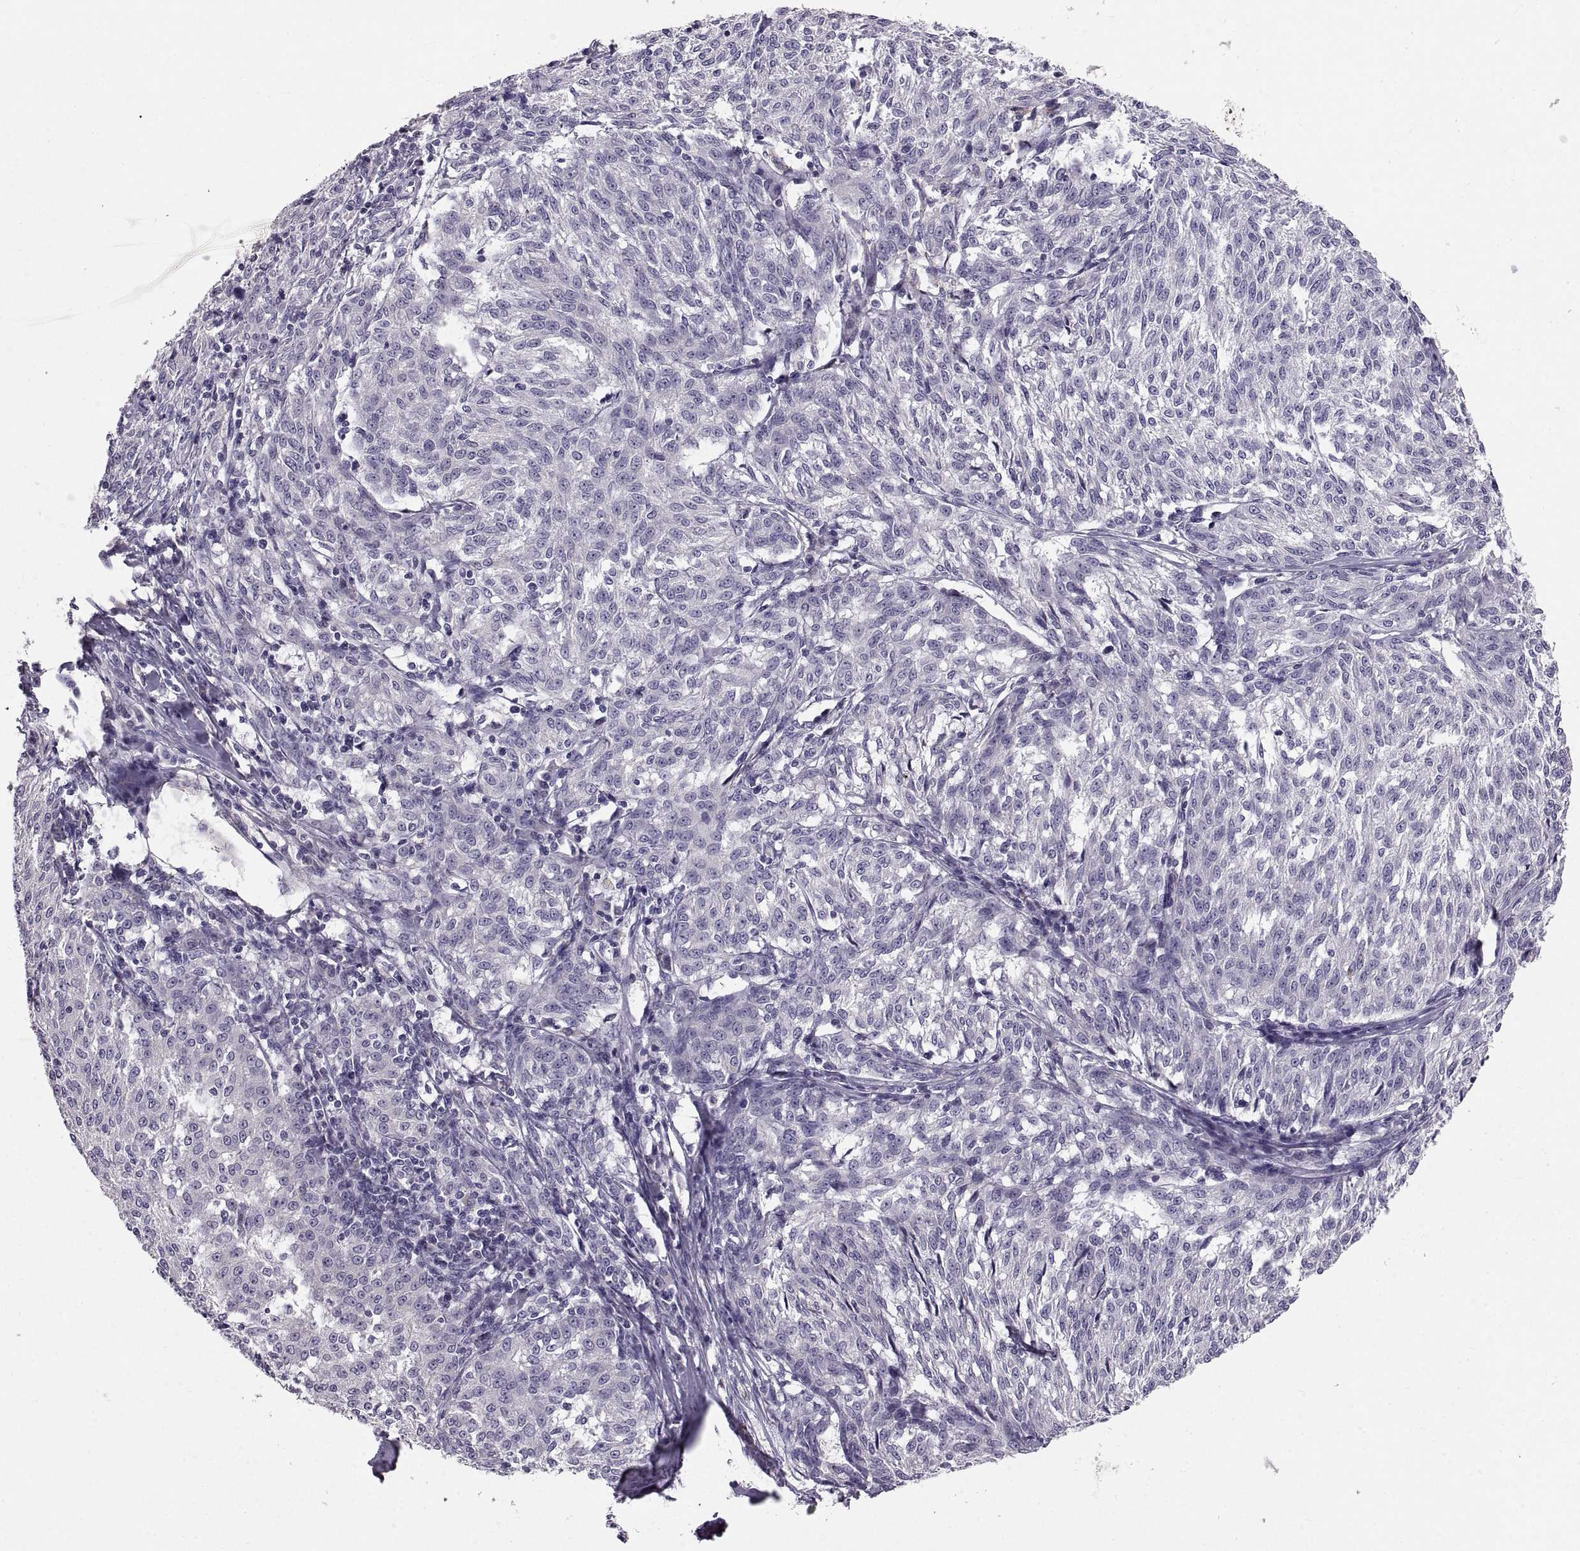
{"staining": {"intensity": "negative", "quantity": "none", "location": "none"}, "tissue": "melanoma", "cell_type": "Tumor cells", "image_type": "cancer", "snomed": [{"axis": "morphology", "description": "Malignant melanoma, NOS"}, {"axis": "topography", "description": "Skin"}], "caption": "Melanoma was stained to show a protein in brown. There is no significant positivity in tumor cells.", "gene": "ADAM32", "patient": {"sex": "female", "age": 72}}